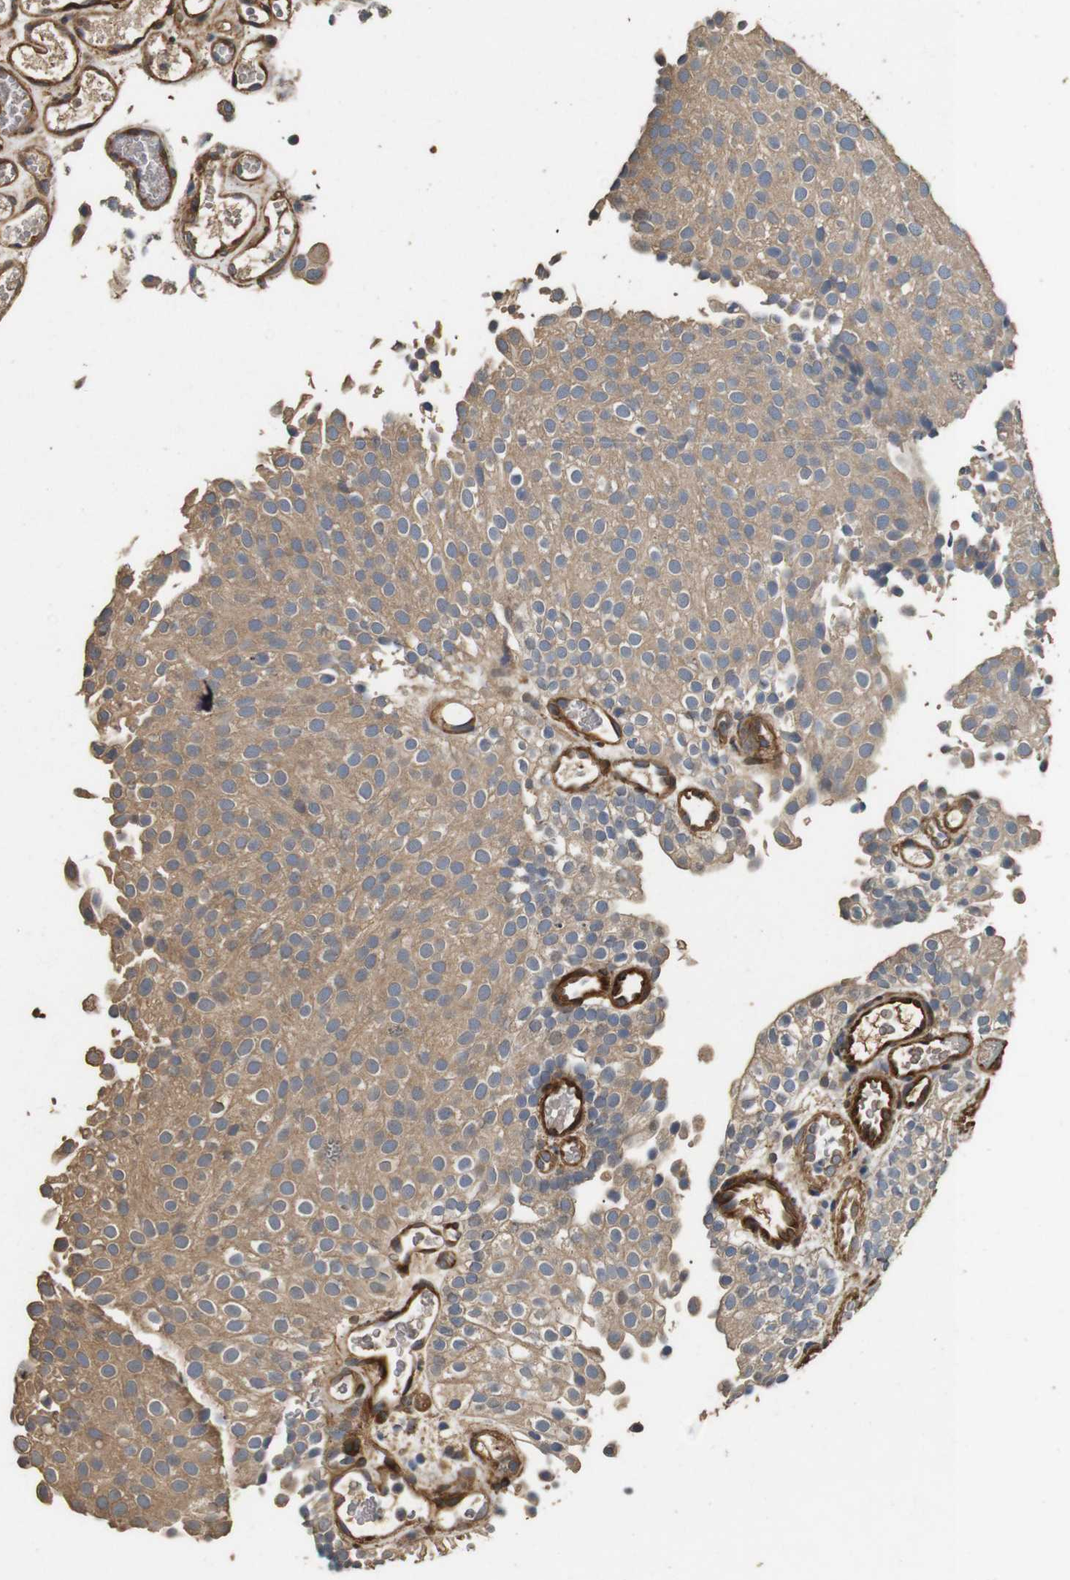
{"staining": {"intensity": "moderate", "quantity": ">75%", "location": "cytoplasmic/membranous"}, "tissue": "urothelial cancer", "cell_type": "Tumor cells", "image_type": "cancer", "snomed": [{"axis": "morphology", "description": "Urothelial carcinoma, Low grade"}, {"axis": "topography", "description": "Urinary bladder"}], "caption": "Brown immunohistochemical staining in urothelial carcinoma (low-grade) exhibits moderate cytoplasmic/membranous positivity in about >75% of tumor cells. Immunohistochemistry (ihc) stains the protein in brown and the nuclei are stained blue.", "gene": "CNPY4", "patient": {"sex": "male", "age": 78}}